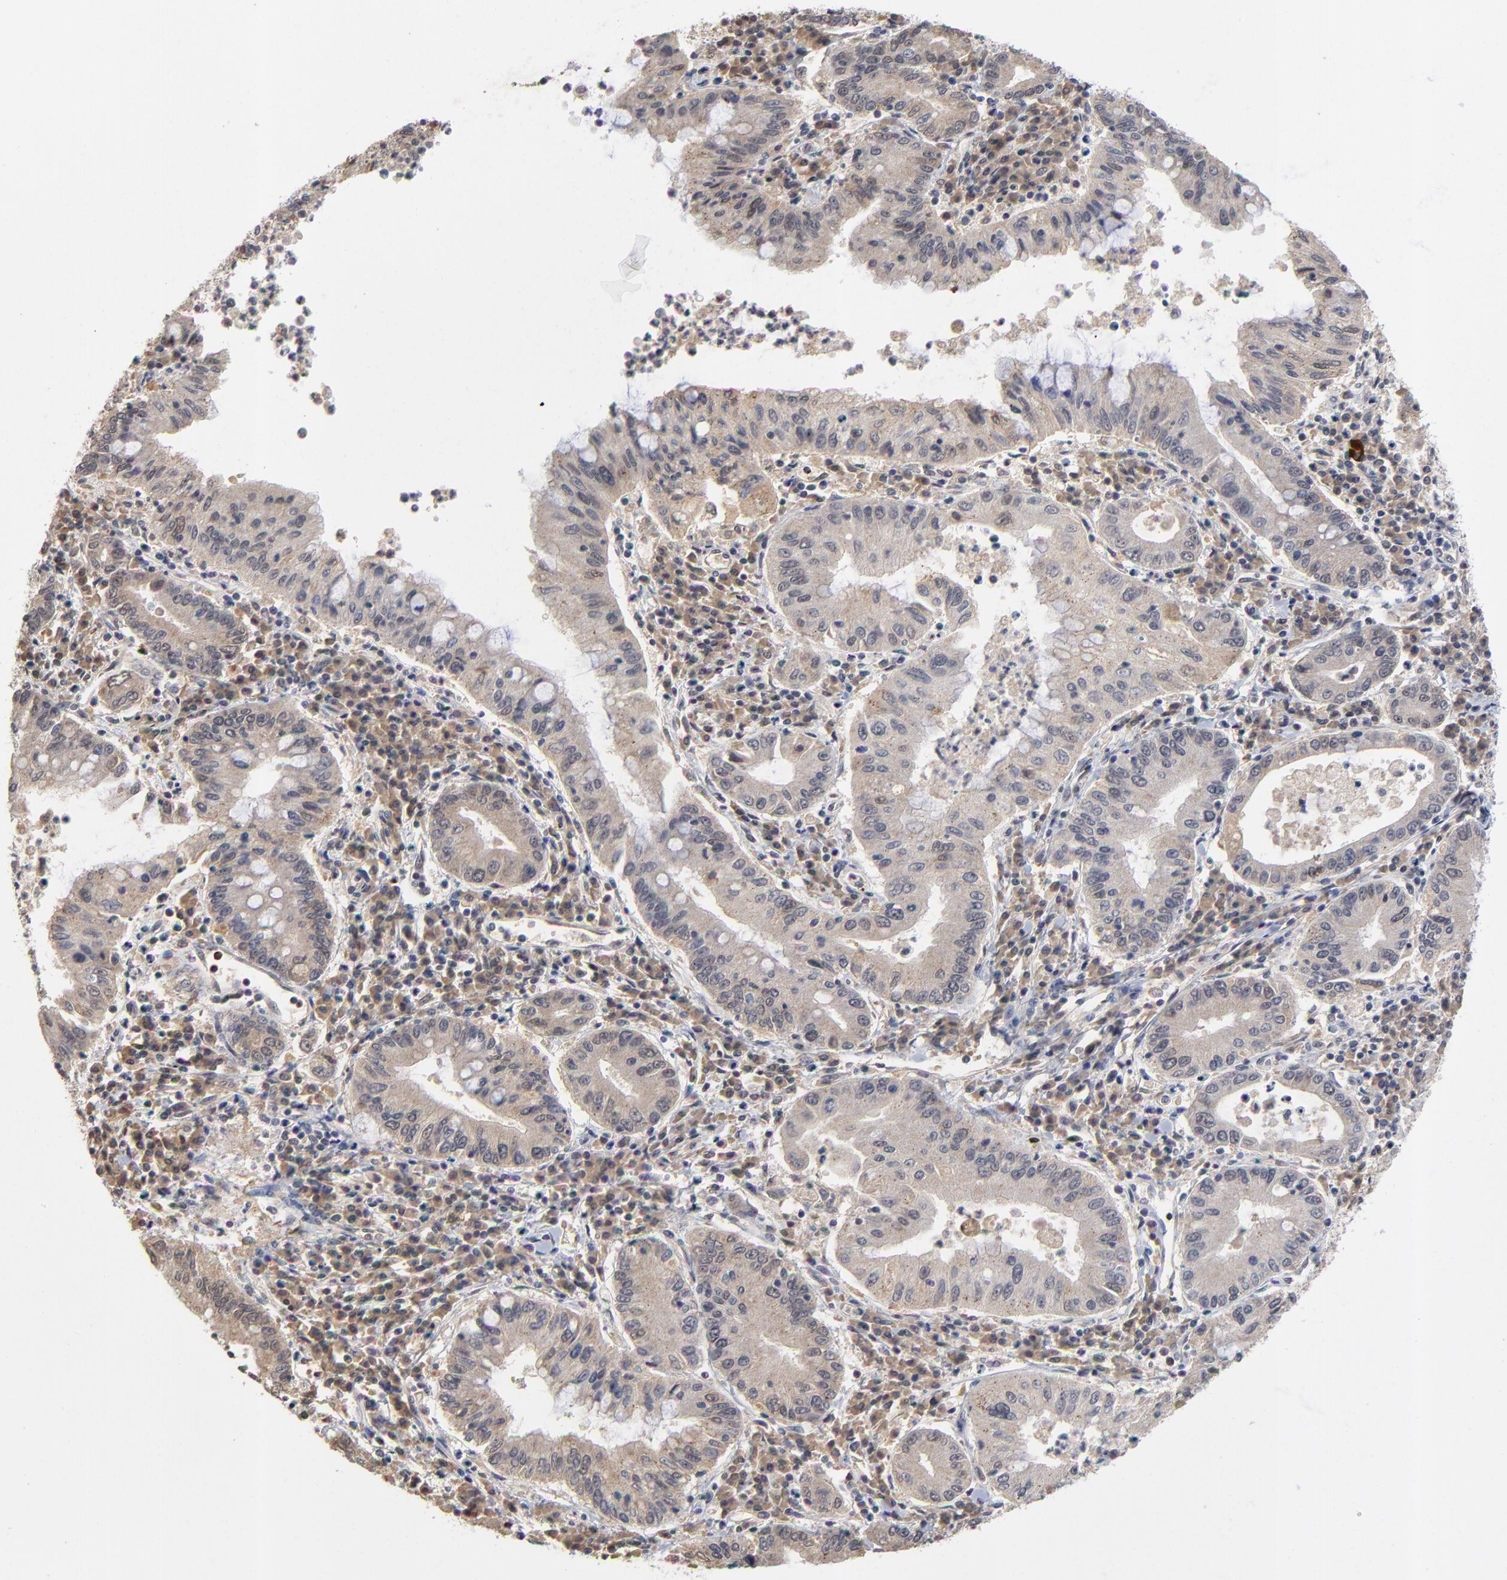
{"staining": {"intensity": "weak", "quantity": ">75%", "location": "cytoplasmic/membranous"}, "tissue": "stomach cancer", "cell_type": "Tumor cells", "image_type": "cancer", "snomed": [{"axis": "morphology", "description": "Normal tissue, NOS"}, {"axis": "morphology", "description": "Adenocarcinoma, NOS"}, {"axis": "topography", "description": "Esophagus"}, {"axis": "topography", "description": "Stomach, upper"}, {"axis": "topography", "description": "Peripheral nerve tissue"}], "caption": "Immunohistochemistry micrograph of neoplastic tissue: stomach cancer stained using immunohistochemistry shows low levels of weak protein expression localized specifically in the cytoplasmic/membranous of tumor cells, appearing as a cytoplasmic/membranous brown color.", "gene": "WSB1", "patient": {"sex": "male", "age": 62}}